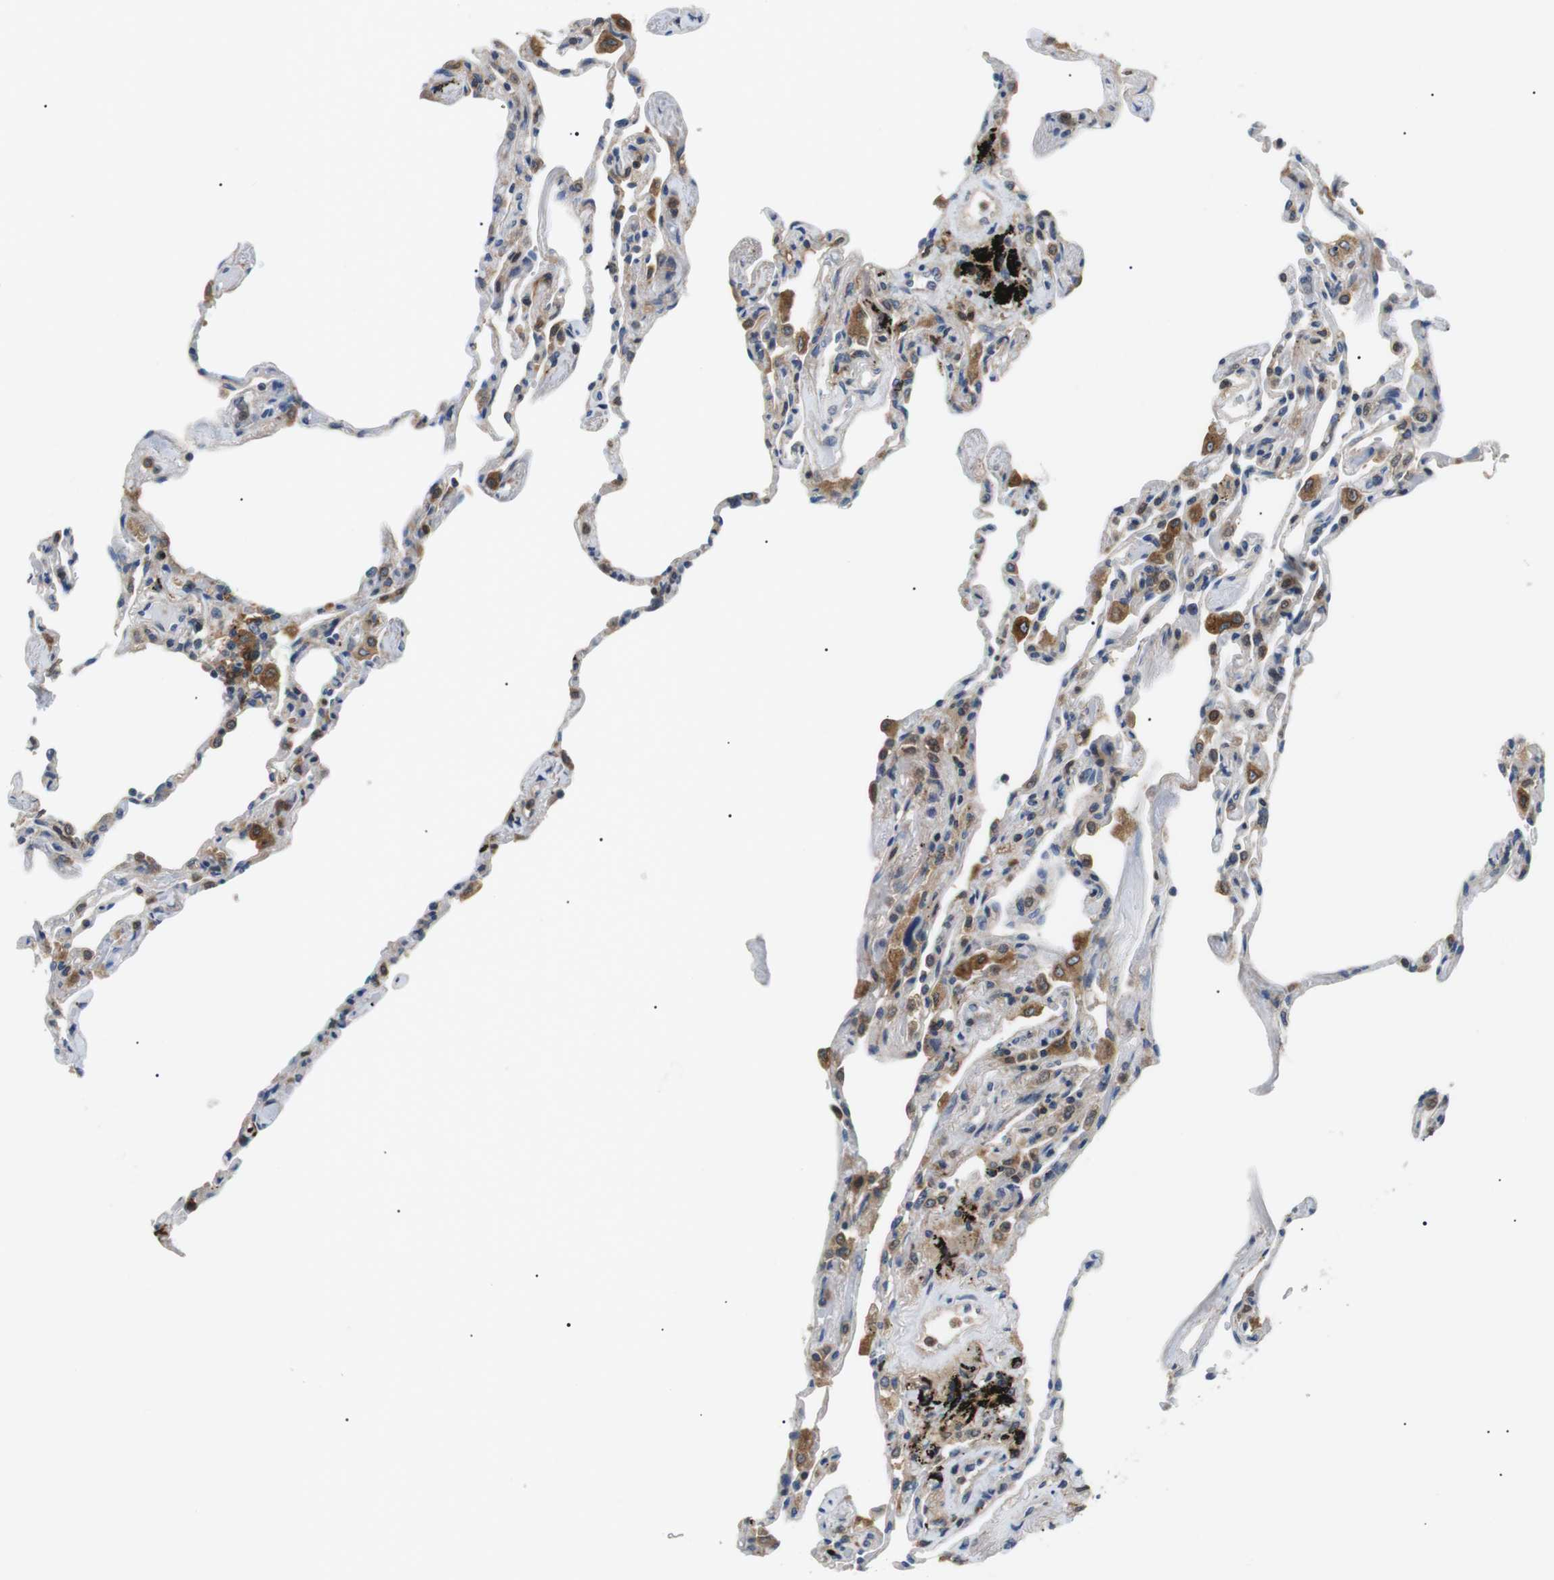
{"staining": {"intensity": "weak", "quantity": "25%-75%", "location": "cytoplasmic/membranous"}, "tissue": "lung", "cell_type": "Alveolar cells", "image_type": "normal", "snomed": [{"axis": "morphology", "description": "Normal tissue, NOS"}, {"axis": "topography", "description": "Lung"}], "caption": "The immunohistochemical stain highlights weak cytoplasmic/membranous positivity in alveolar cells of benign lung. (brown staining indicates protein expression, while blue staining denotes nuclei).", "gene": "RAB9A", "patient": {"sex": "male", "age": 59}}